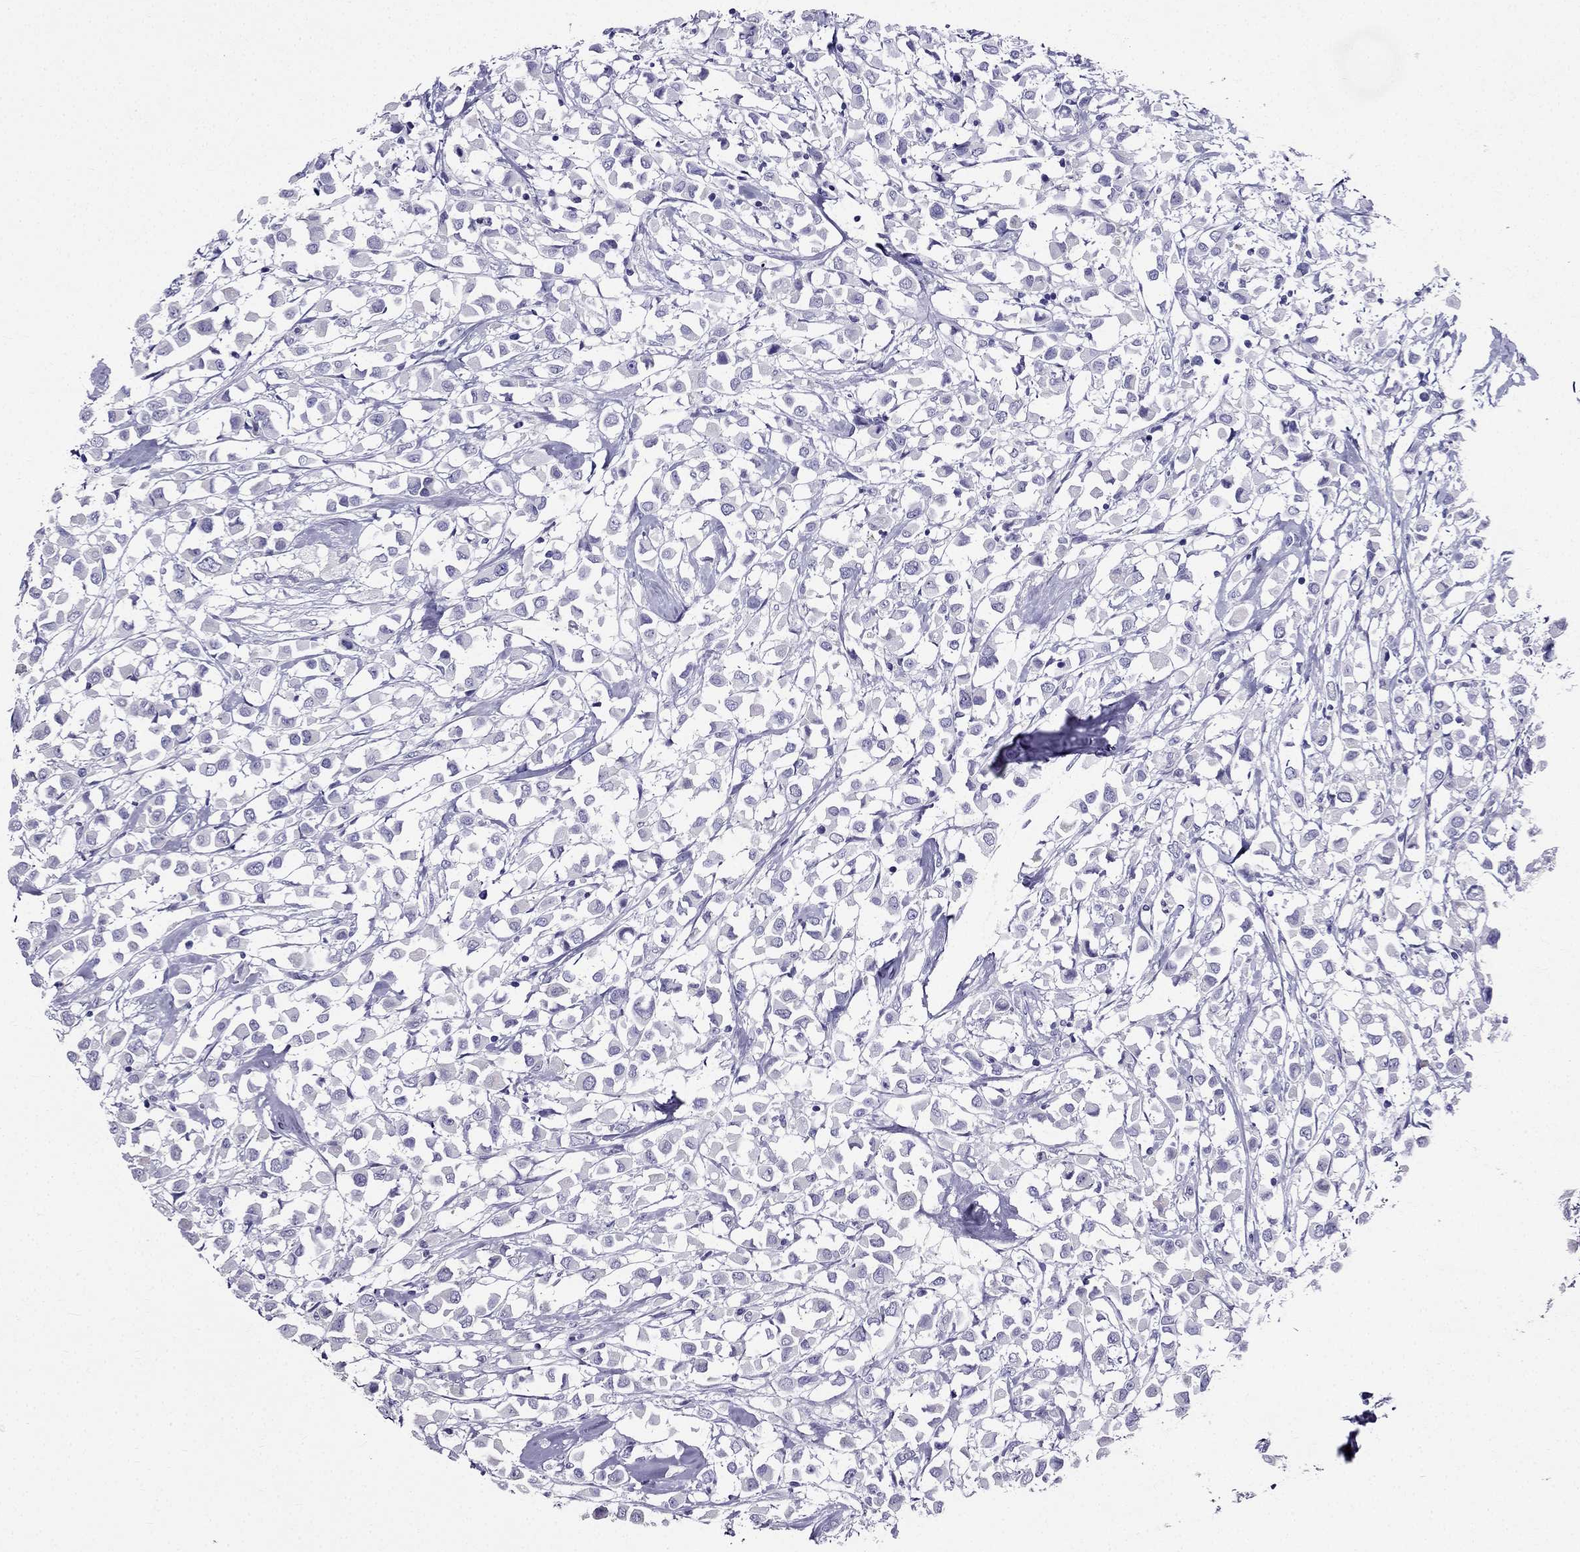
{"staining": {"intensity": "negative", "quantity": "none", "location": "none"}, "tissue": "breast cancer", "cell_type": "Tumor cells", "image_type": "cancer", "snomed": [{"axis": "morphology", "description": "Duct carcinoma"}, {"axis": "topography", "description": "Breast"}], "caption": "This histopathology image is of breast intraductal carcinoma stained with immunohistochemistry (IHC) to label a protein in brown with the nuclei are counter-stained blue. There is no expression in tumor cells.", "gene": "ZNF541", "patient": {"sex": "female", "age": 61}}